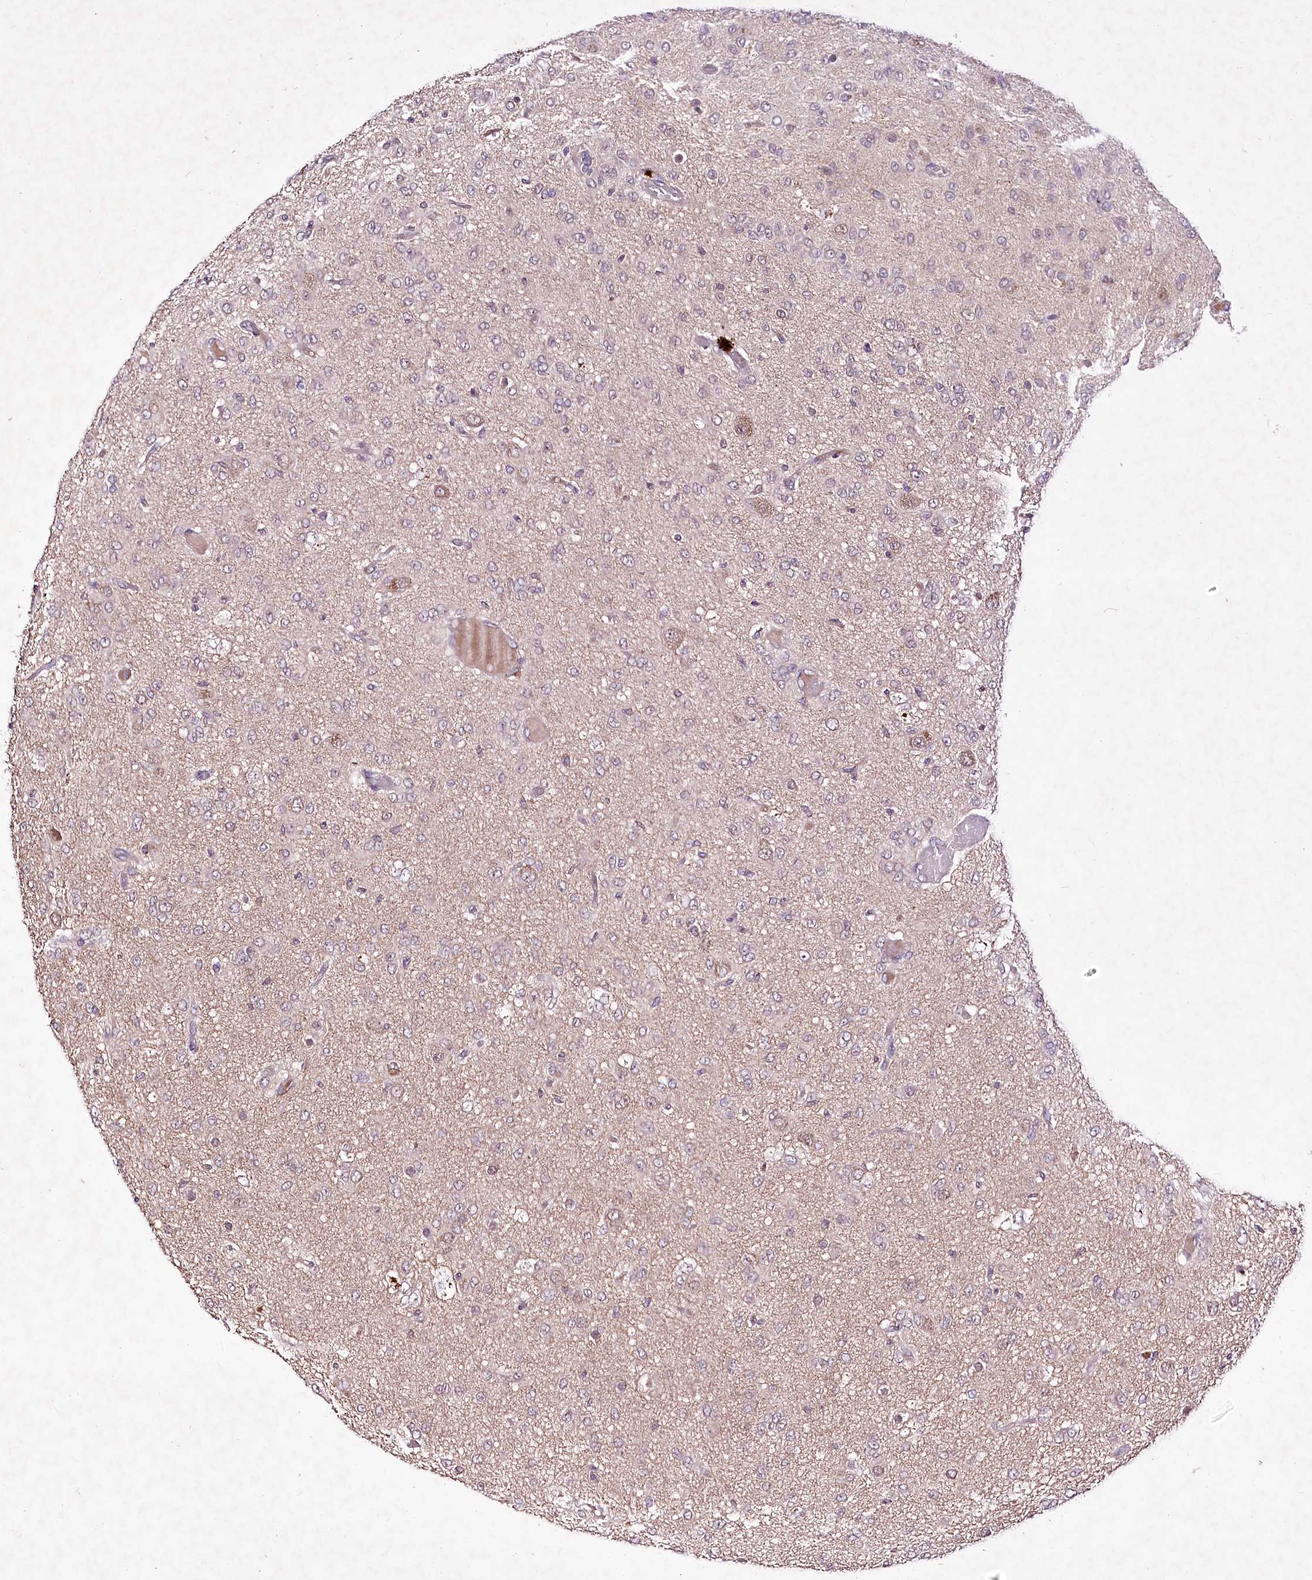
{"staining": {"intensity": "negative", "quantity": "none", "location": "none"}, "tissue": "glioma", "cell_type": "Tumor cells", "image_type": "cancer", "snomed": [{"axis": "morphology", "description": "Glioma, malignant, High grade"}, {"axis": "topography", "description": "Brain"}], "caption": "Malignant glioma (high-grade) was stained to show a protein in brown. There is no significant positivity in tumor cells.", "gene": "HELT", "patient": {"sex": "female", "age": 59}}